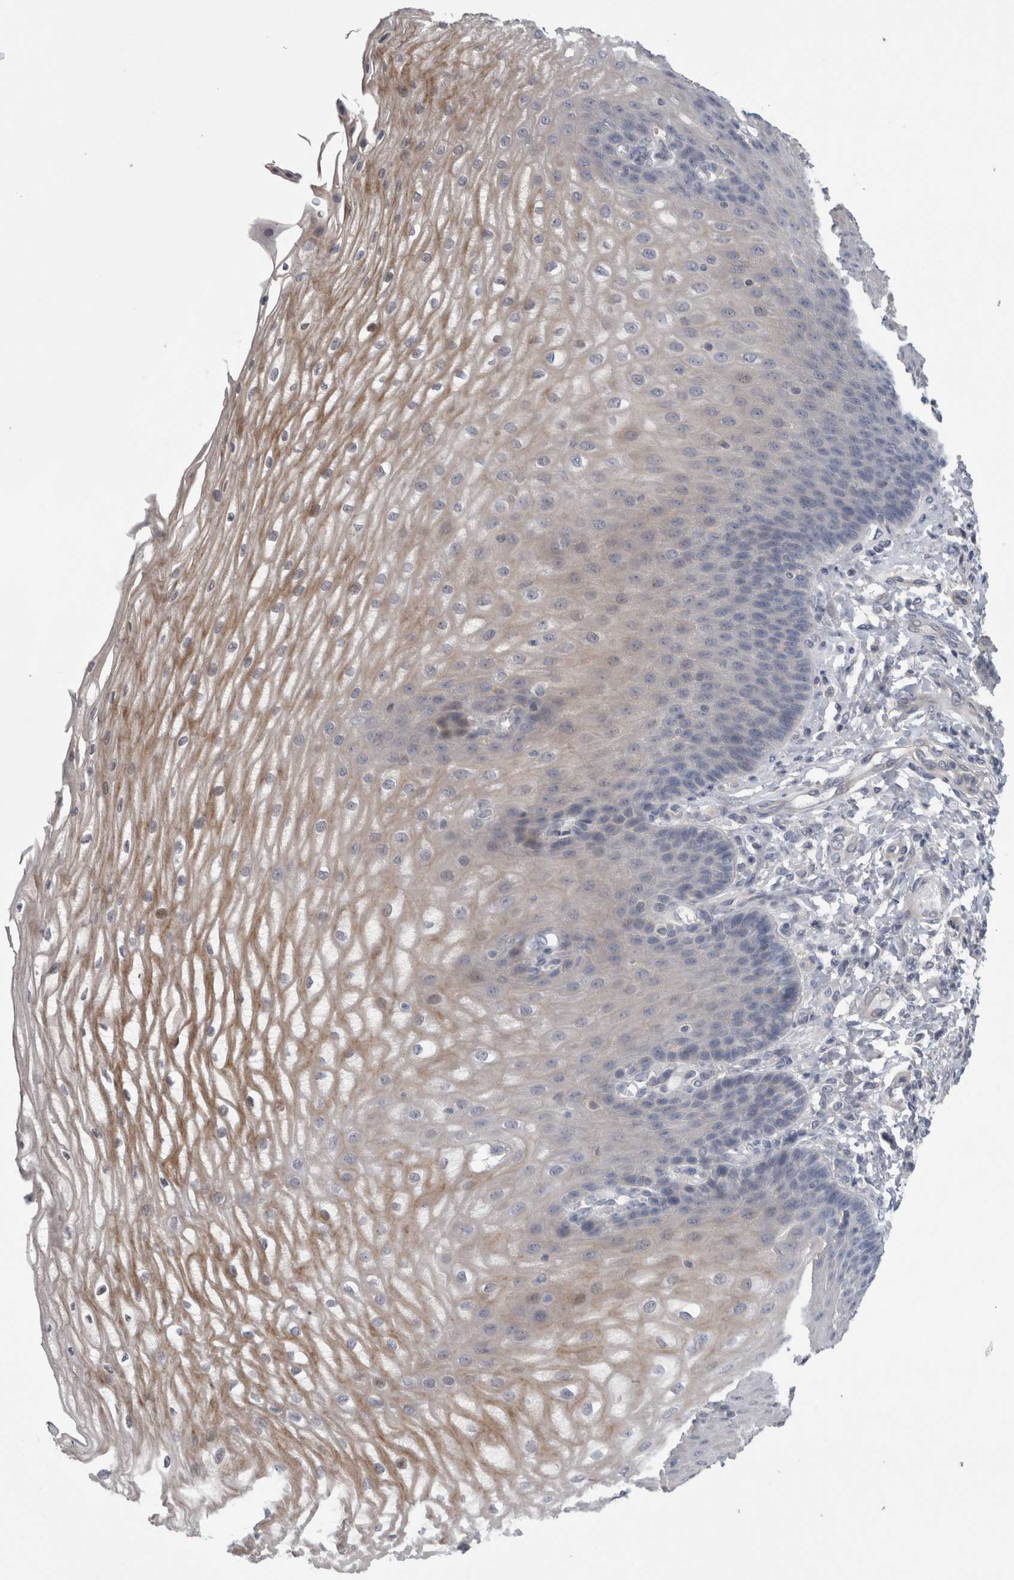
{"staining": {"intensity": "moderate", "quantity": "<25%", "location": "cytoplasmic/membranous"}, "tissue": "esophagus", "cell_type": "Squamous epithelial cells", "image_type": "normal", "snomed": [{"axis": "morphology", "description": "Normal tissue, NOS"}, {"axis": "topography", "description": "Esophagus"}], "caption": "Unremarkable esophagus reveals moderate cytoplasmic/membranous positivity in about <25% of squamous epithelial cells The staining was performed using DAB to visualize the protein expression in brown, while the nuclei were stained in blue with hematoxylin (Magnification: 20x)..", "gene": "ADAM2", "patient": {"sex": "male", "age": 54}}